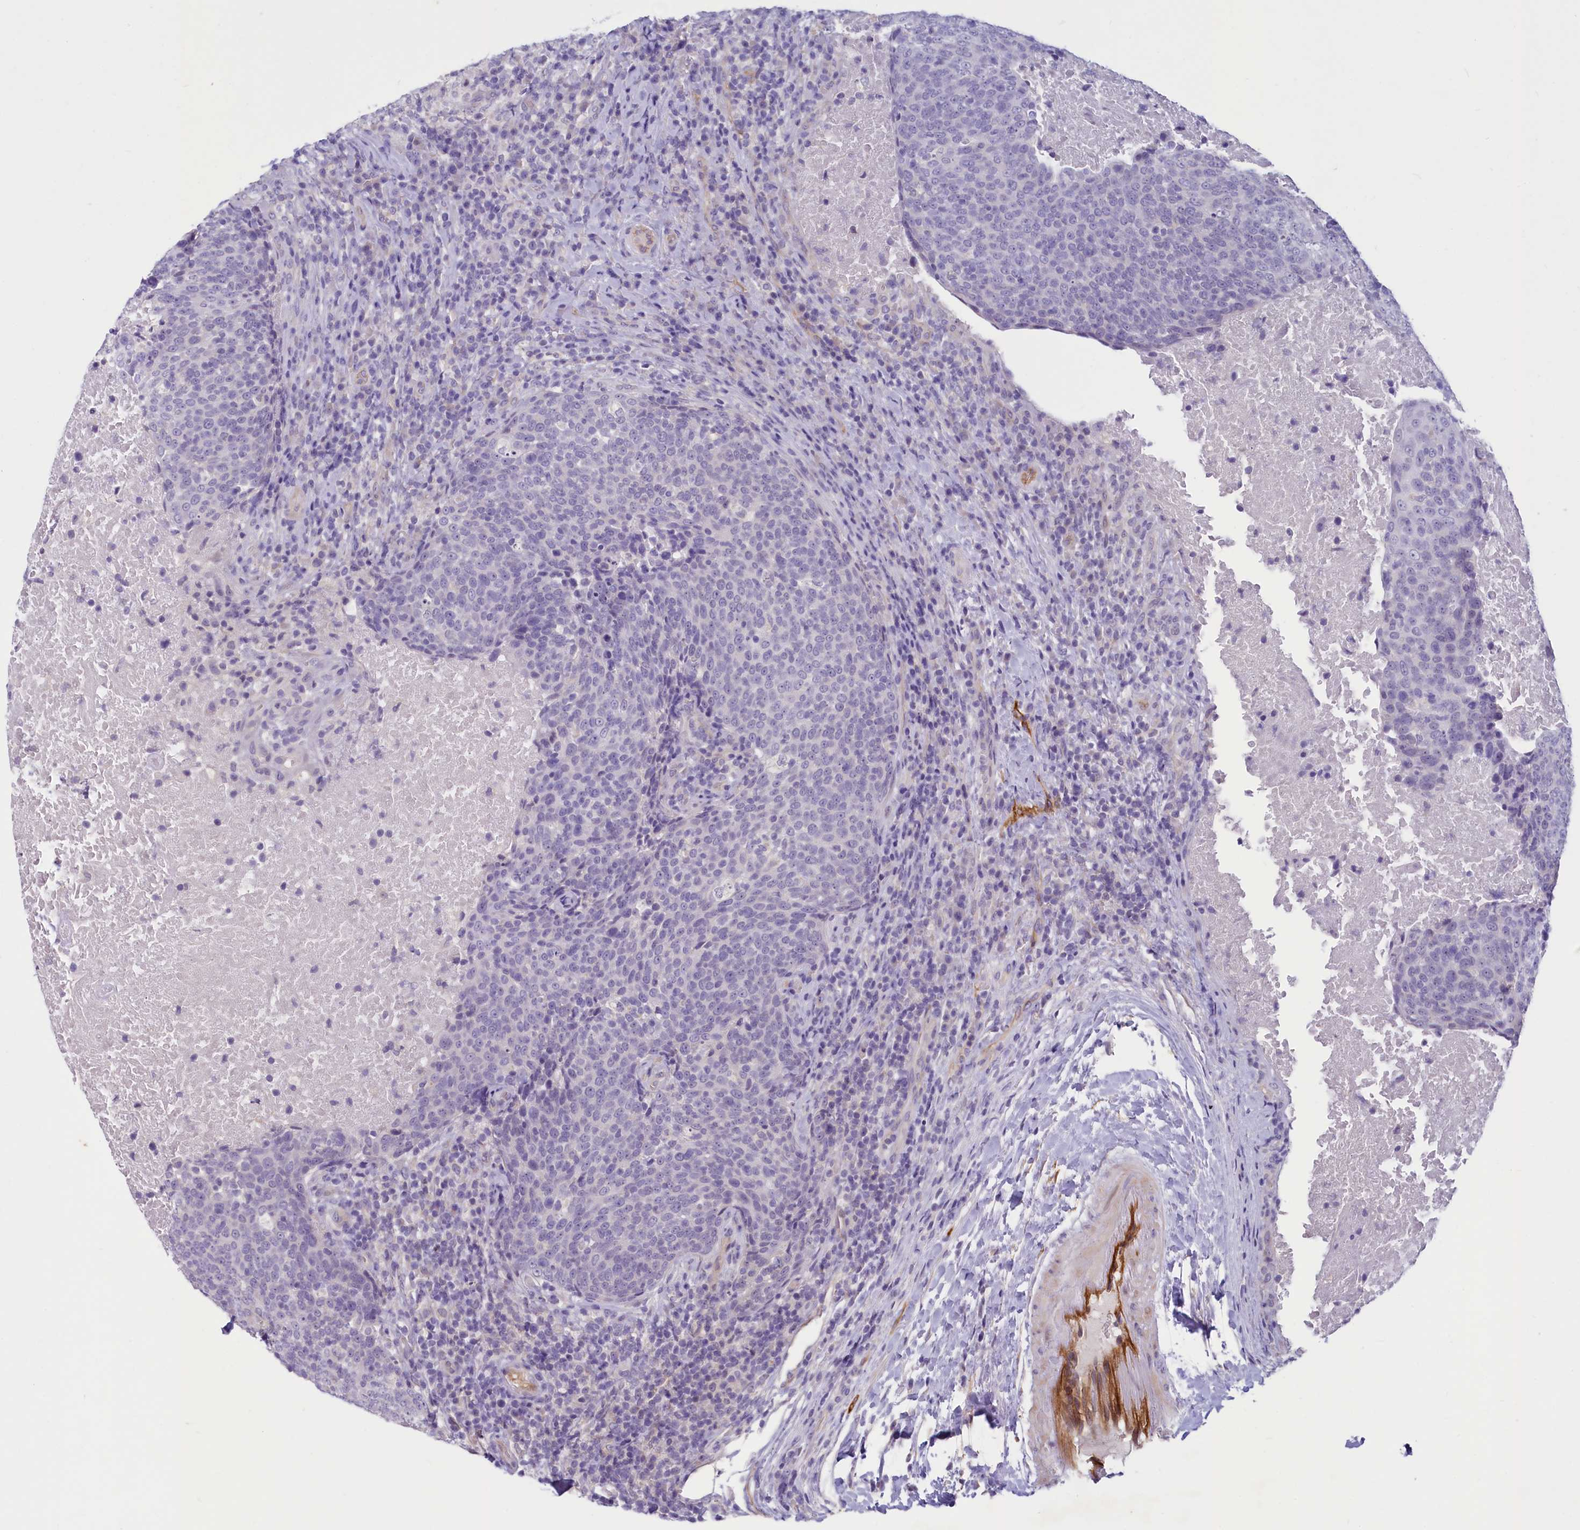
{"staining": {"intensity": "negative", "quantity": "none", "location": "none"}, "tissue": "head and neck cancer", "cell_type": "Tumor cells", "image_type": "cancer", "snomed": [{"axis": "morphology", "description": "Squamous cell carcinoma, NOS"}, {"axis": "morphology", "description": "Squamous cell carcinoma, metastatic, NOS"}, {"axis": "topography", "description": "Lymph node"}, {"axis": "topography", "description": "Head-Neck"}], "caption": "Immunohistochemistry of human head and neck cancer reveals no staining in tumor cells. The staining is performed using DAB brown chromogen with nuclei counter-stained in using hematoxylin.", "gene": "PROCR", "patient": {"sex": "male", "age": 62}}